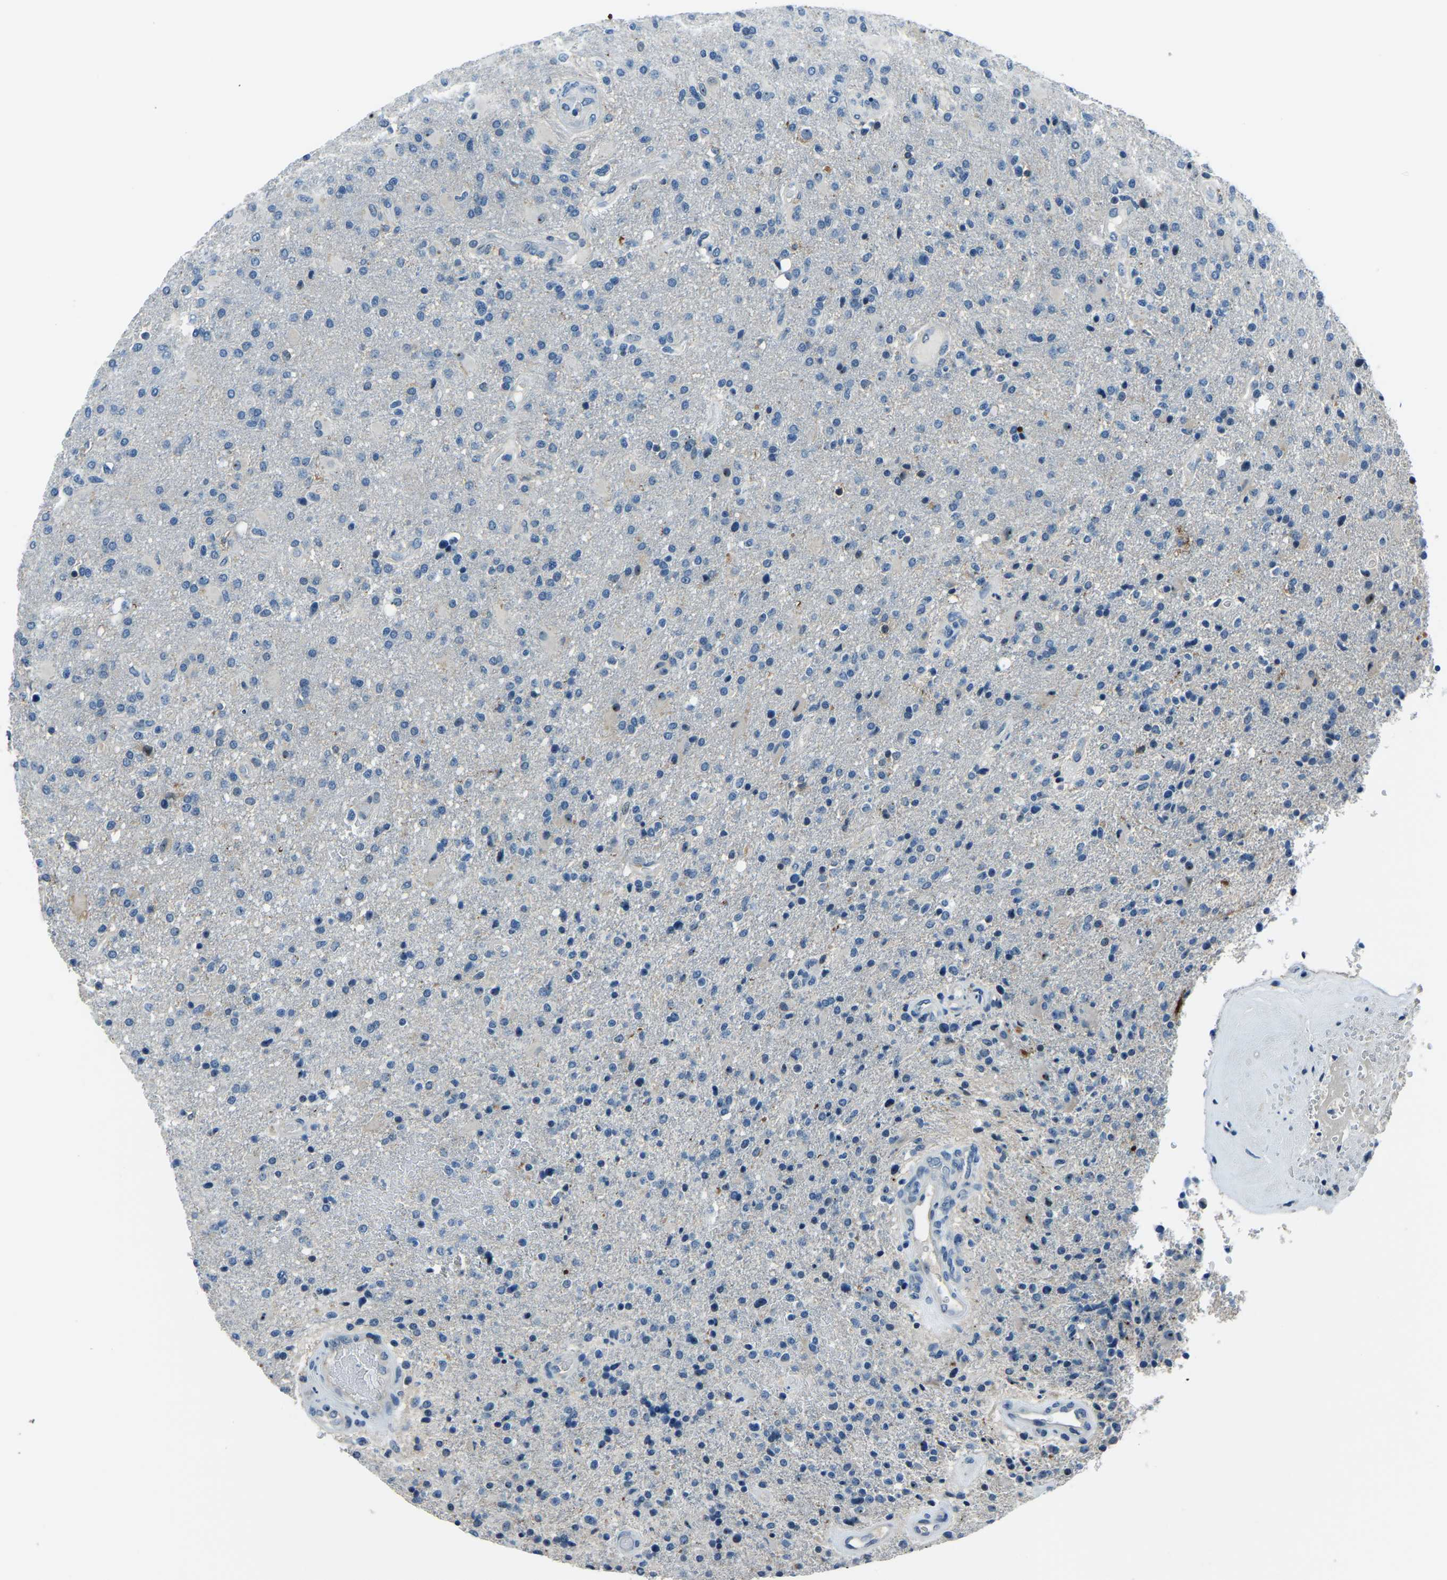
{"staining": {"intensity": "negative", "quantity": "none", "location": "none"}, "tissue": "glioma", "cell_type": "Tumor cells", "image_type": "cancer", "snomed": [{"axis": "morphology", "description": "Glioma, malignant, High grade"}, {"axis": "topography", "description": "Brain"}], "caption": "Immunohistochemistry of human malignant high-grade glioma demonstrates no expression in tumor cells.", "gene": "RRP1", "patient": {"sex": "male", "age": 72}}